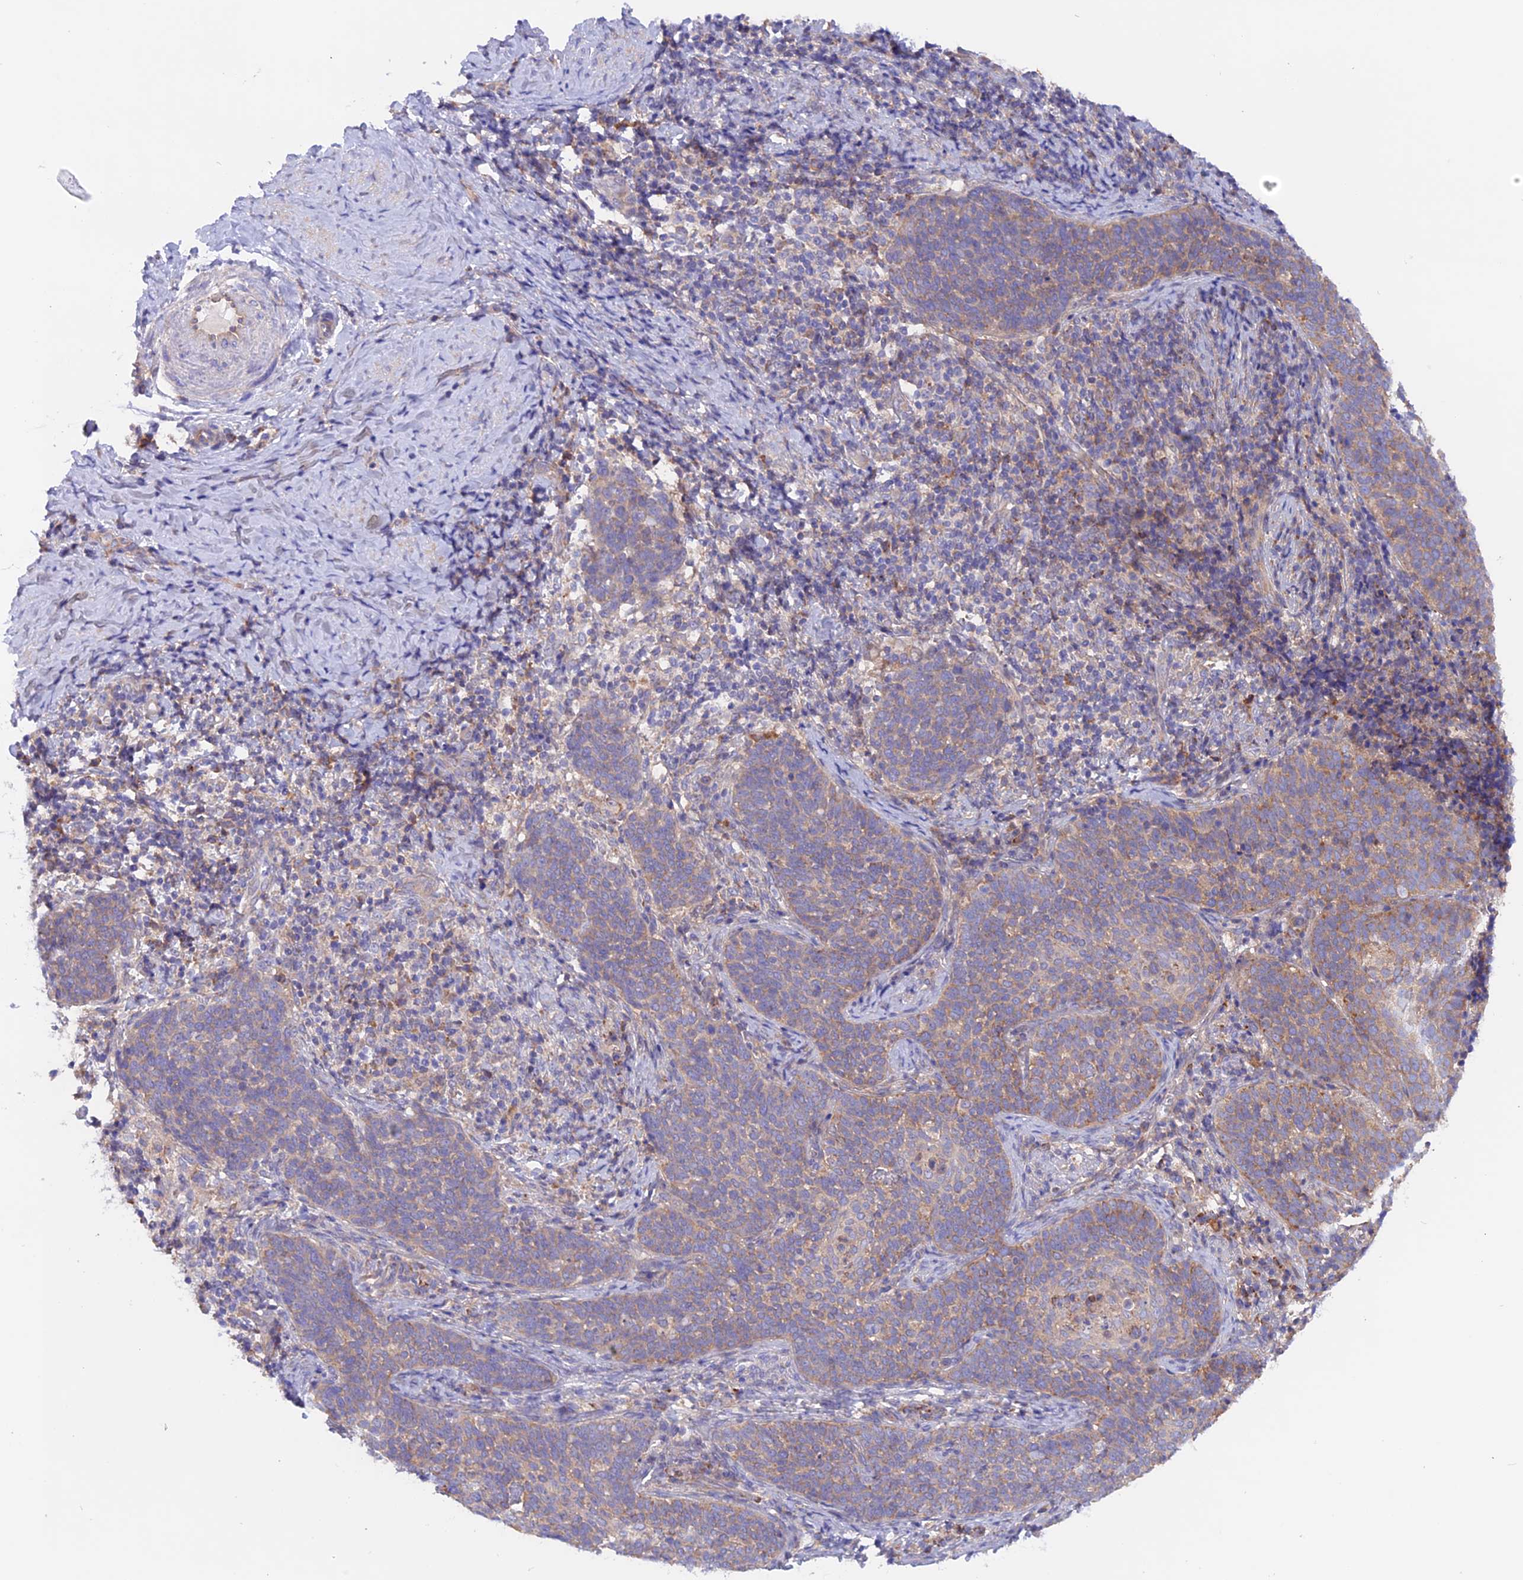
{"staining": {"intensity": "weak", "quantity": "25%-75%", "location": "cytoplasmic/membranous"}, "tissue": "cervical cancer", "cell_type": "Tumor cells", "image_type": "cancer", "snomed": [{"axis": "morphology", "description": "Normal tissue, NOS"}, {"axis": "morphology", "description": "Squamous cell carcinoma, NOS"}, {"axis": "topography", "description": "Cervix"}], "caption": "About 25%-75% of tumor cells in squamous cell carcinoma (cervical) demonstrate weak cytoplasmic/membranous protein expression as visualized by brown immunohistochemical staining.", "gene": "HYCC1", "patient": {"sex": "female", "age": 39}}